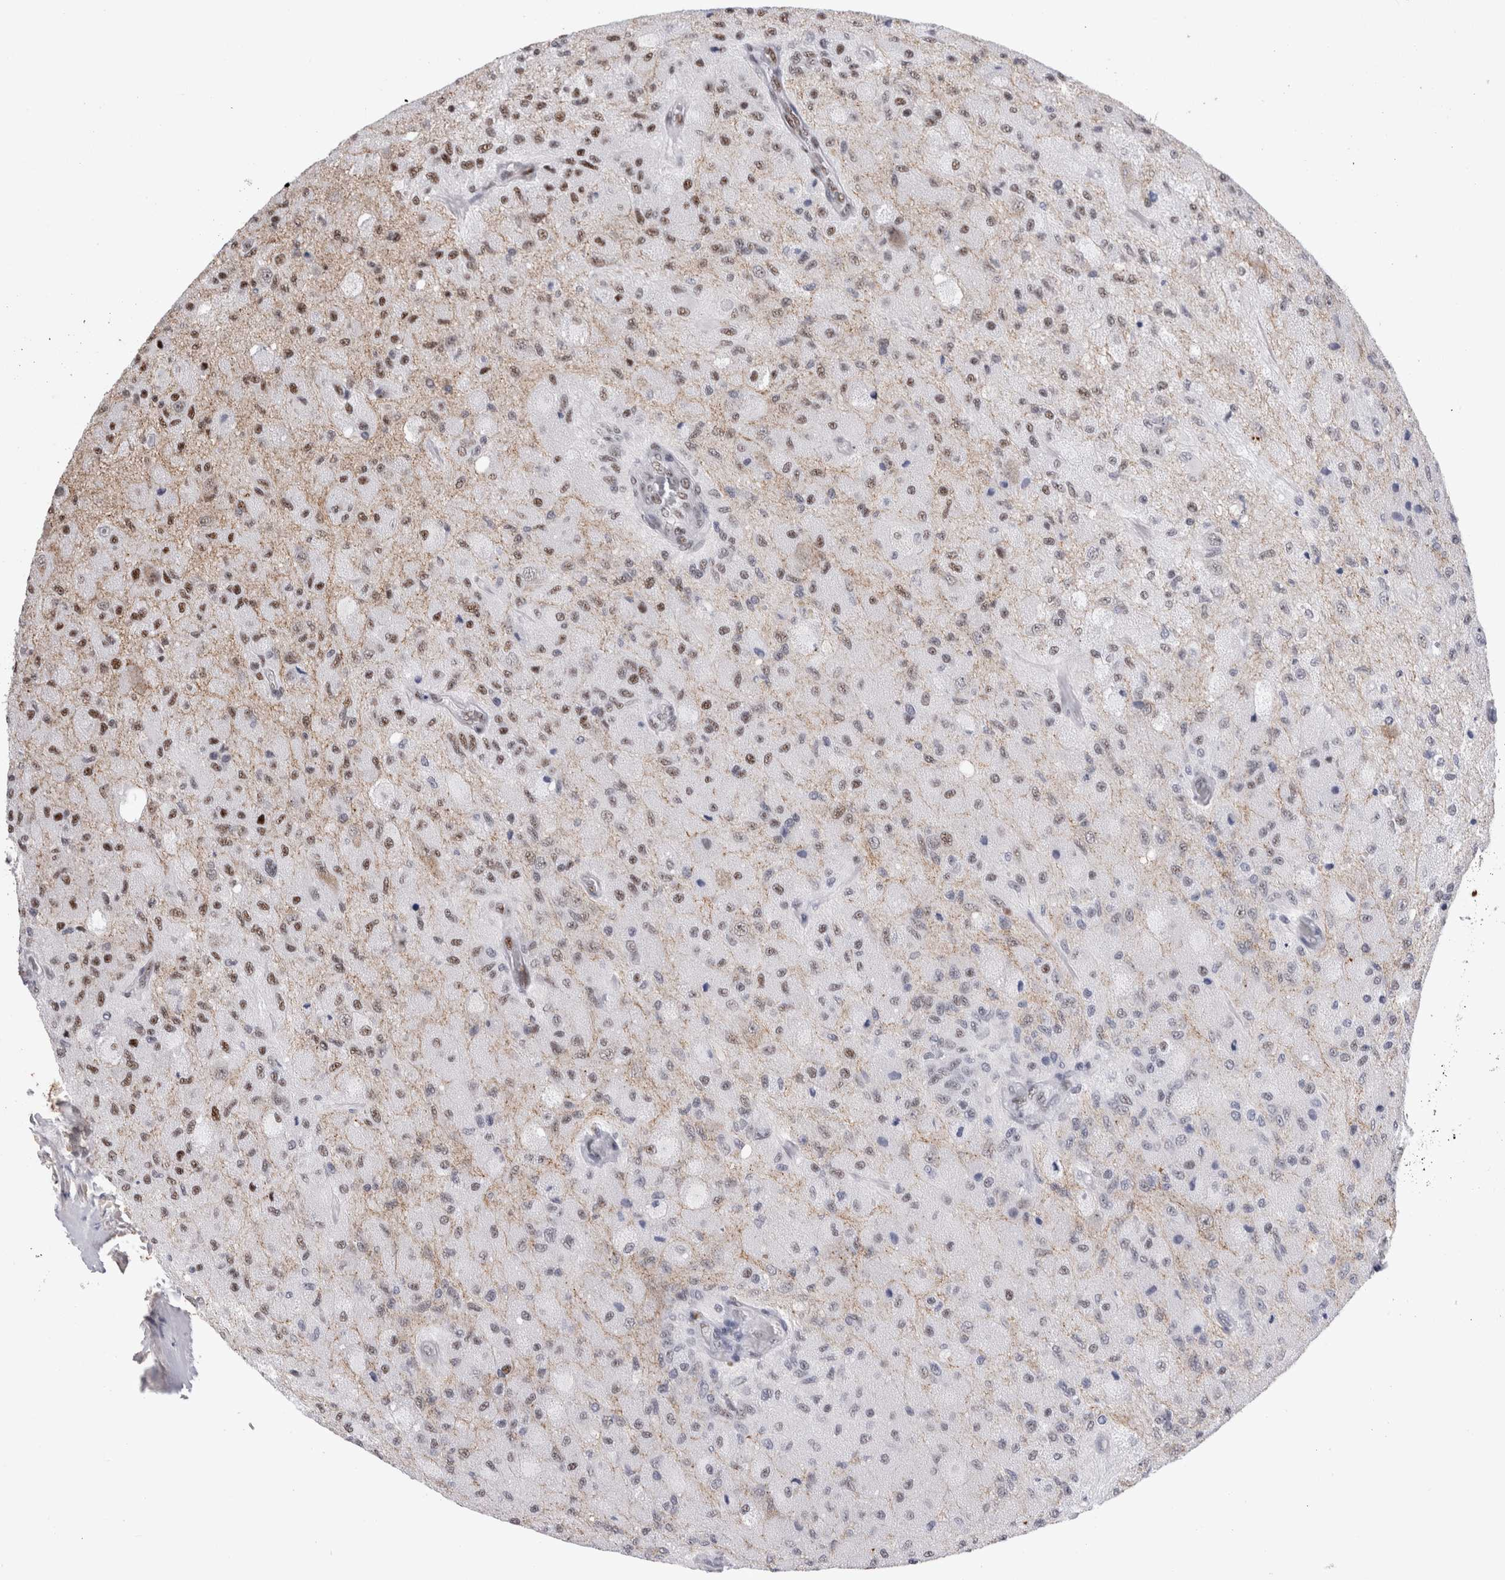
{"staining": {"intensity": "strong", "quantity": ">75%", "location": "nuclear"}, "tissue": "glioma", "cell_type": "Tumor cells", "image_type": "cancer", "snomed": [{"axis": "morphology", "description": "Normal tissue, NOS"}, {"axis": "morphology", "description": "Glioma, malignant, High grade"}, {"axis": "topography", "description": "Cerebral cortex"}], "caption": "A brown stain shows strong nuclear positivity of a protein in glioma tumor cells. (brown staining indicates protein expression, while blue staining denotes nuclei).", "gene": "RBM6", "patient": {"sex": "male", "age": 77}}